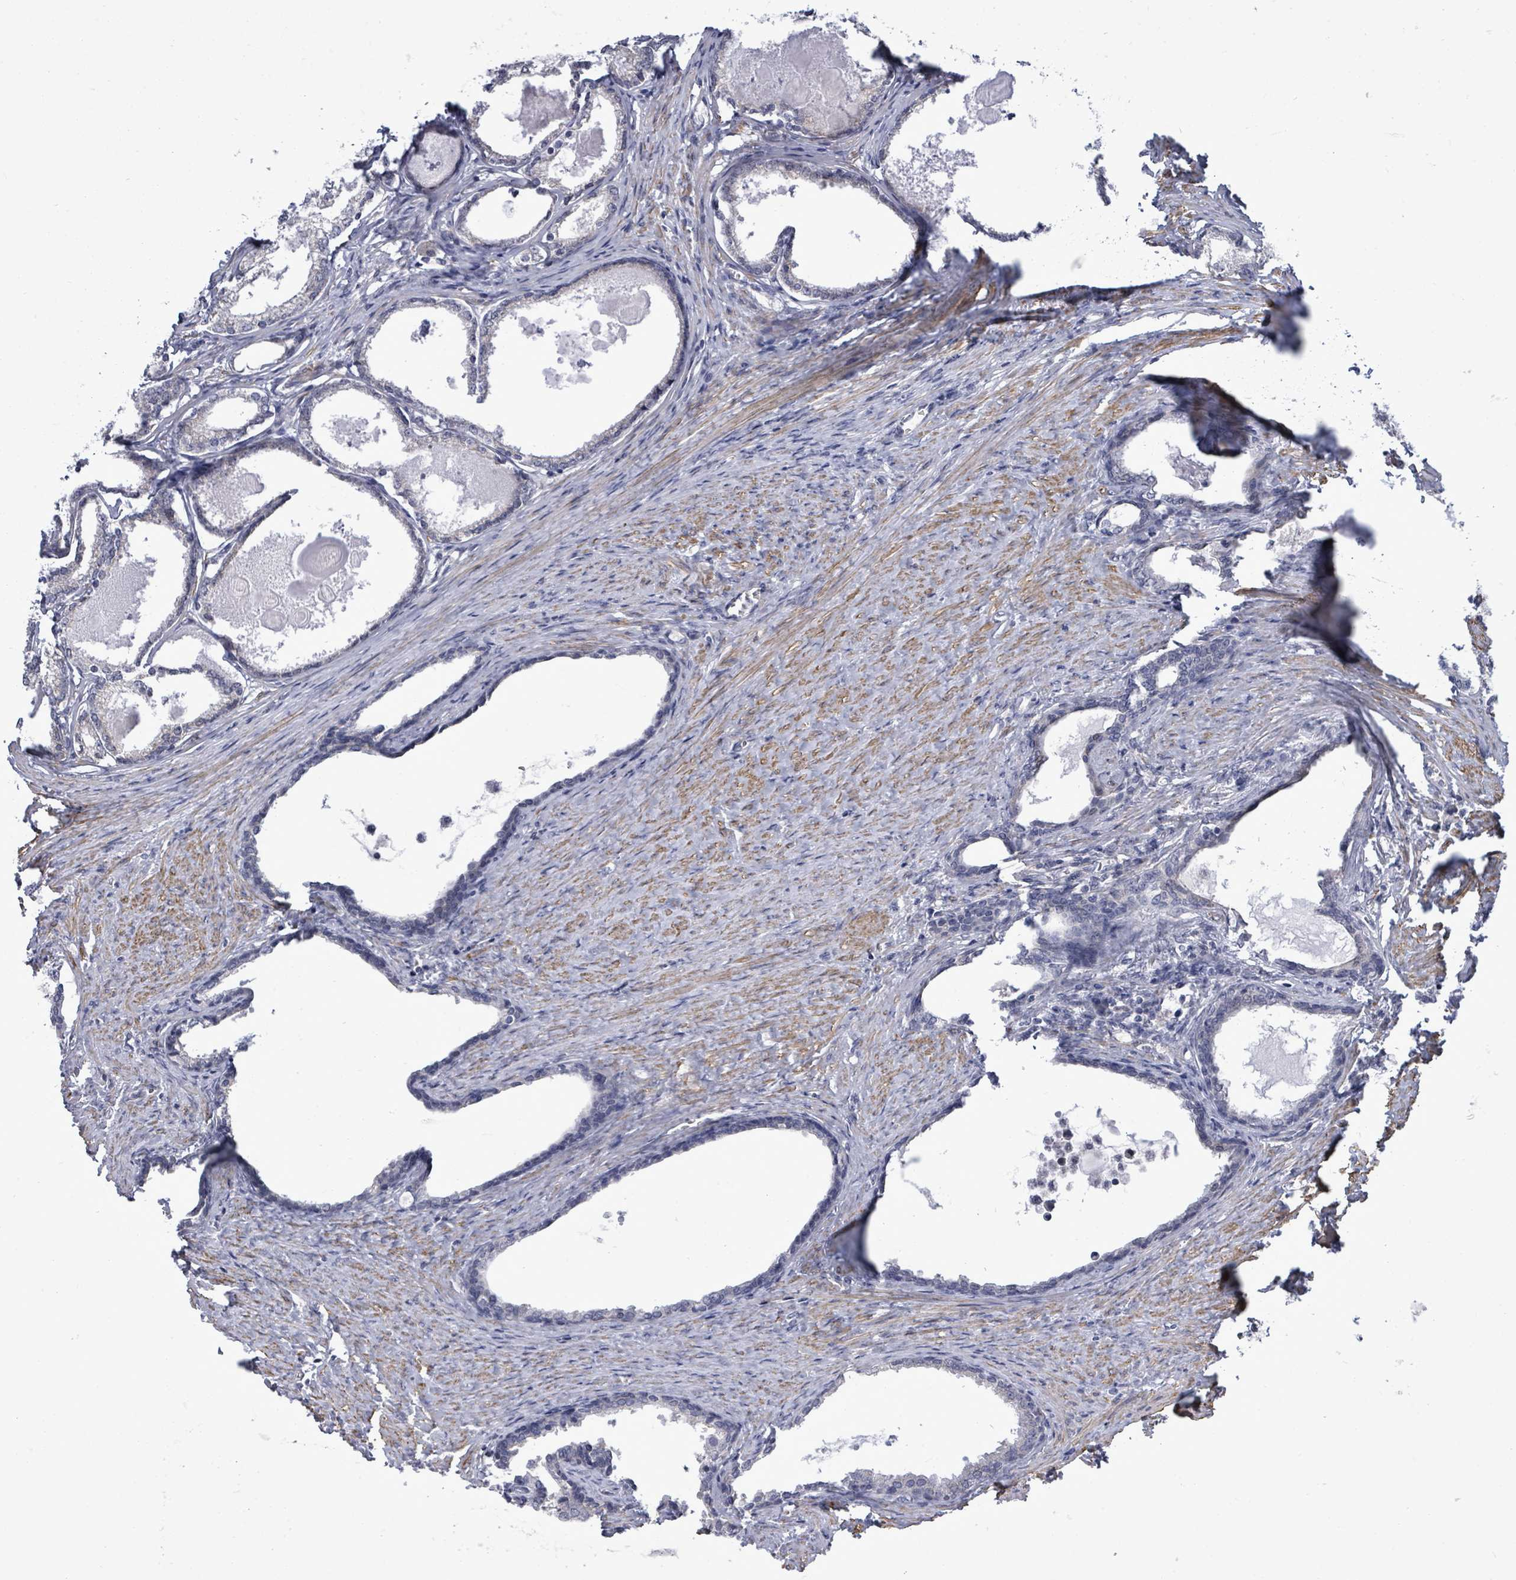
{"staining": {"intensity": "negative", "quantity": "none", "location": "none"}, "tissue": "prostate cancer", "cell_type": "Tumor cells", "image_type": "cancer", "snomed": [{"axis": "morphology", "description": "Adenocarcinoma, High grade"}, {"axis": "topography", "description": "Prostate"}], "caption": "IHC micrograph of human adenocarcinoma (high-grade) (prostate) stained for a protein (brown), which exhibits no expression in tumor cells.", "gene": "PAPSS1", "patient": {"sex": "male", "age": 69}}